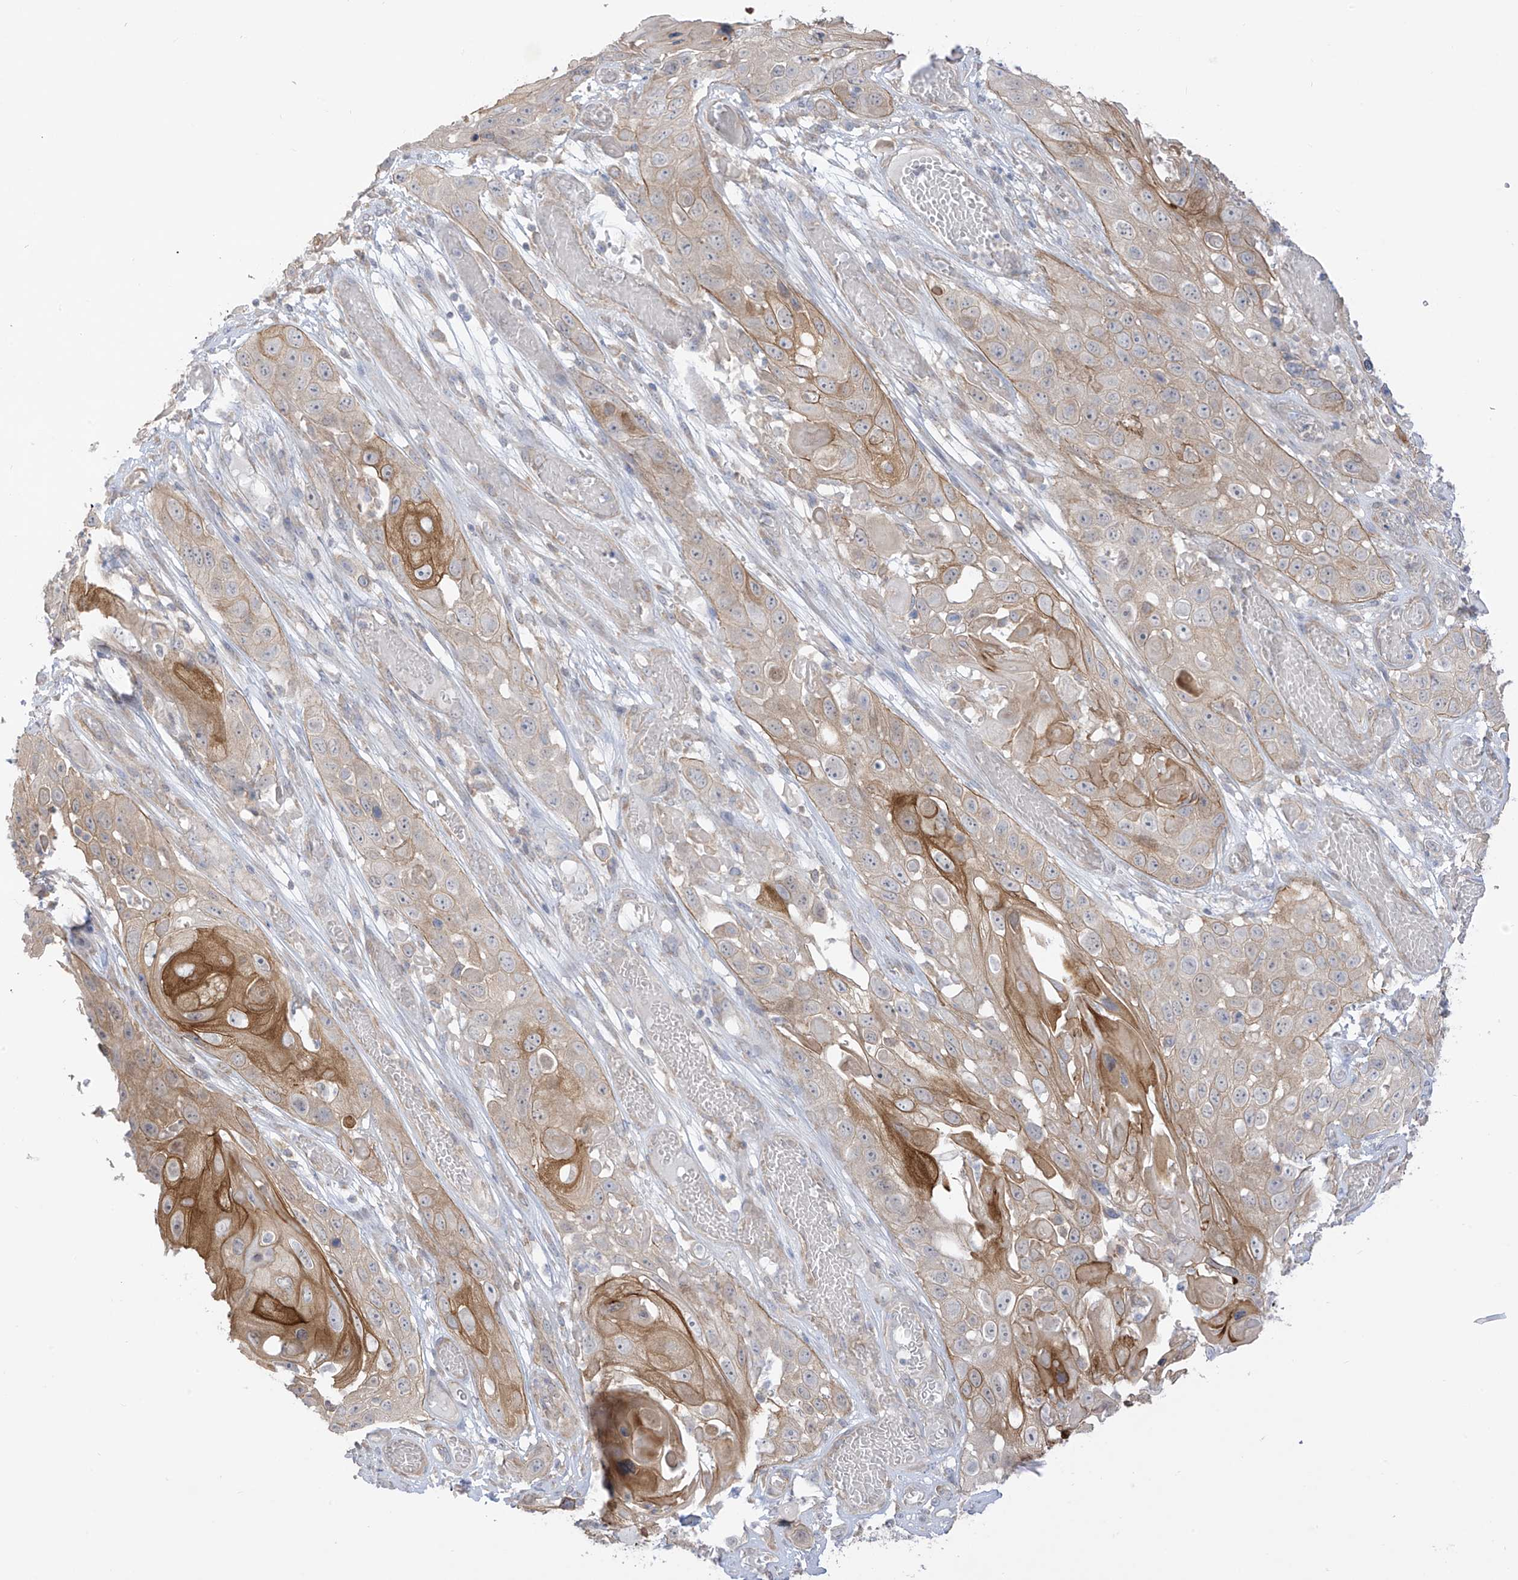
{"staining": {"intensity": "moderate", "quantity": "25%-75%", "location": "cytoplasmic/membranous"}, "tissue": "skin cancer", "cell_type": "Tumor cells", "image_type": "cancer", "snomed": [{"axis": "morphology", "description": "Squamous cell carcinoma, NOS"}, {"axis": "topography", "description": "Skin"}], "caption": "DAB (3,3'-diaminobenzidine) immunohistochemical staining of skin squamous cell carcinoma displays moderate cytoplasmic/membranous protein positivity in approximately 25%-75% of tumor cells.", "gene": "EIPR1", "patient": {"sex": "male", "age": 55}}